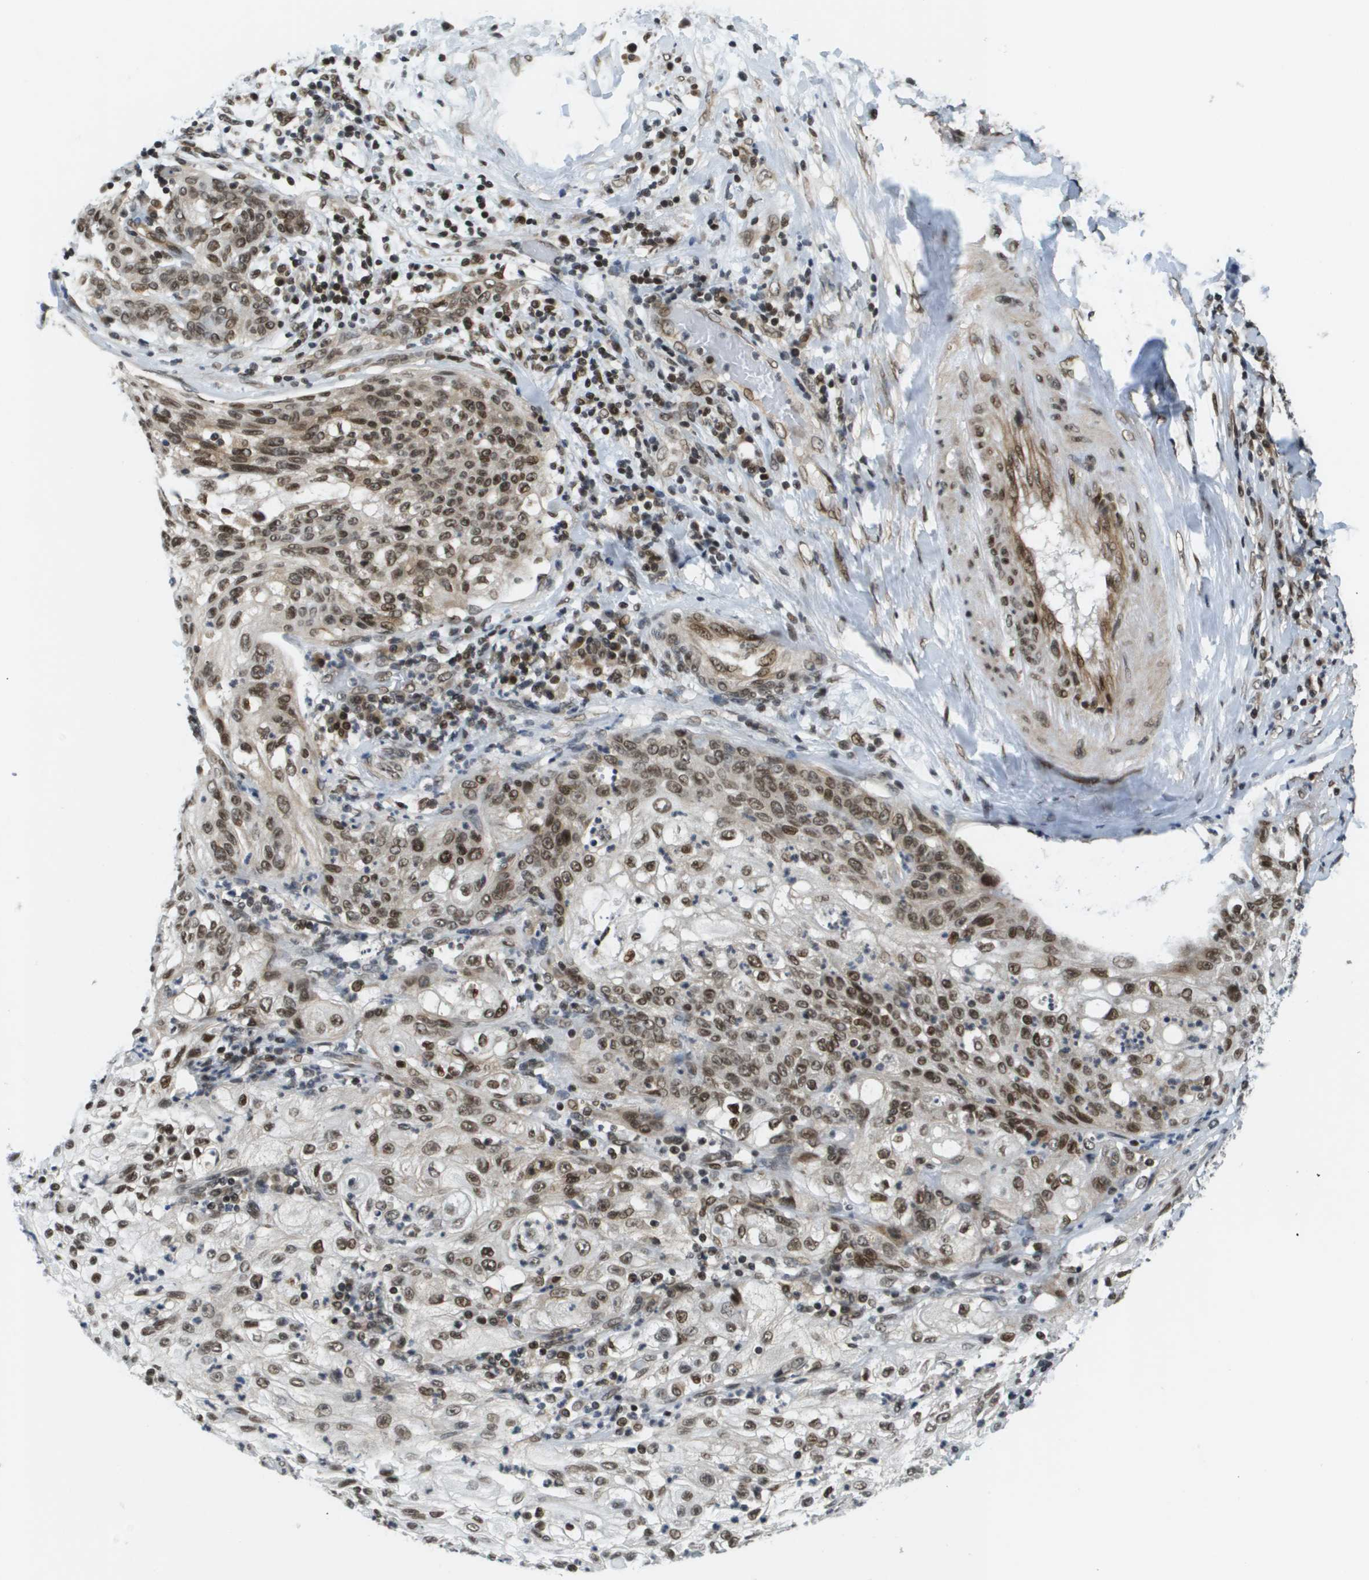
{"staining": {"intensity": "moderate", "quantity": ">75%", "location": "nuclear"}, "tissue": "lung cancer", "cell_type": "Tumor cells", "image_type": "cancer", "snomed": [{"axis": "morphology", "description": "Inflammation, NOS"}, {"axis": "morphology", "description": "Squamous cell carcinoma, NOS"}, {"axis": "topography", "description": "Lymph node"}, {"axis": "topography", "description": "Soft tissue"}, {"axis": "topography", "description": "Lung"}], "caption": "This image exhibits immunohistochemistry staining of squamous cell carcinoma (lung), with medium moderate nuclear positivity in approximately >75% of tumor cells.", "gene": "RECQL4", "patient": {"sex": "male", "age": 66}}